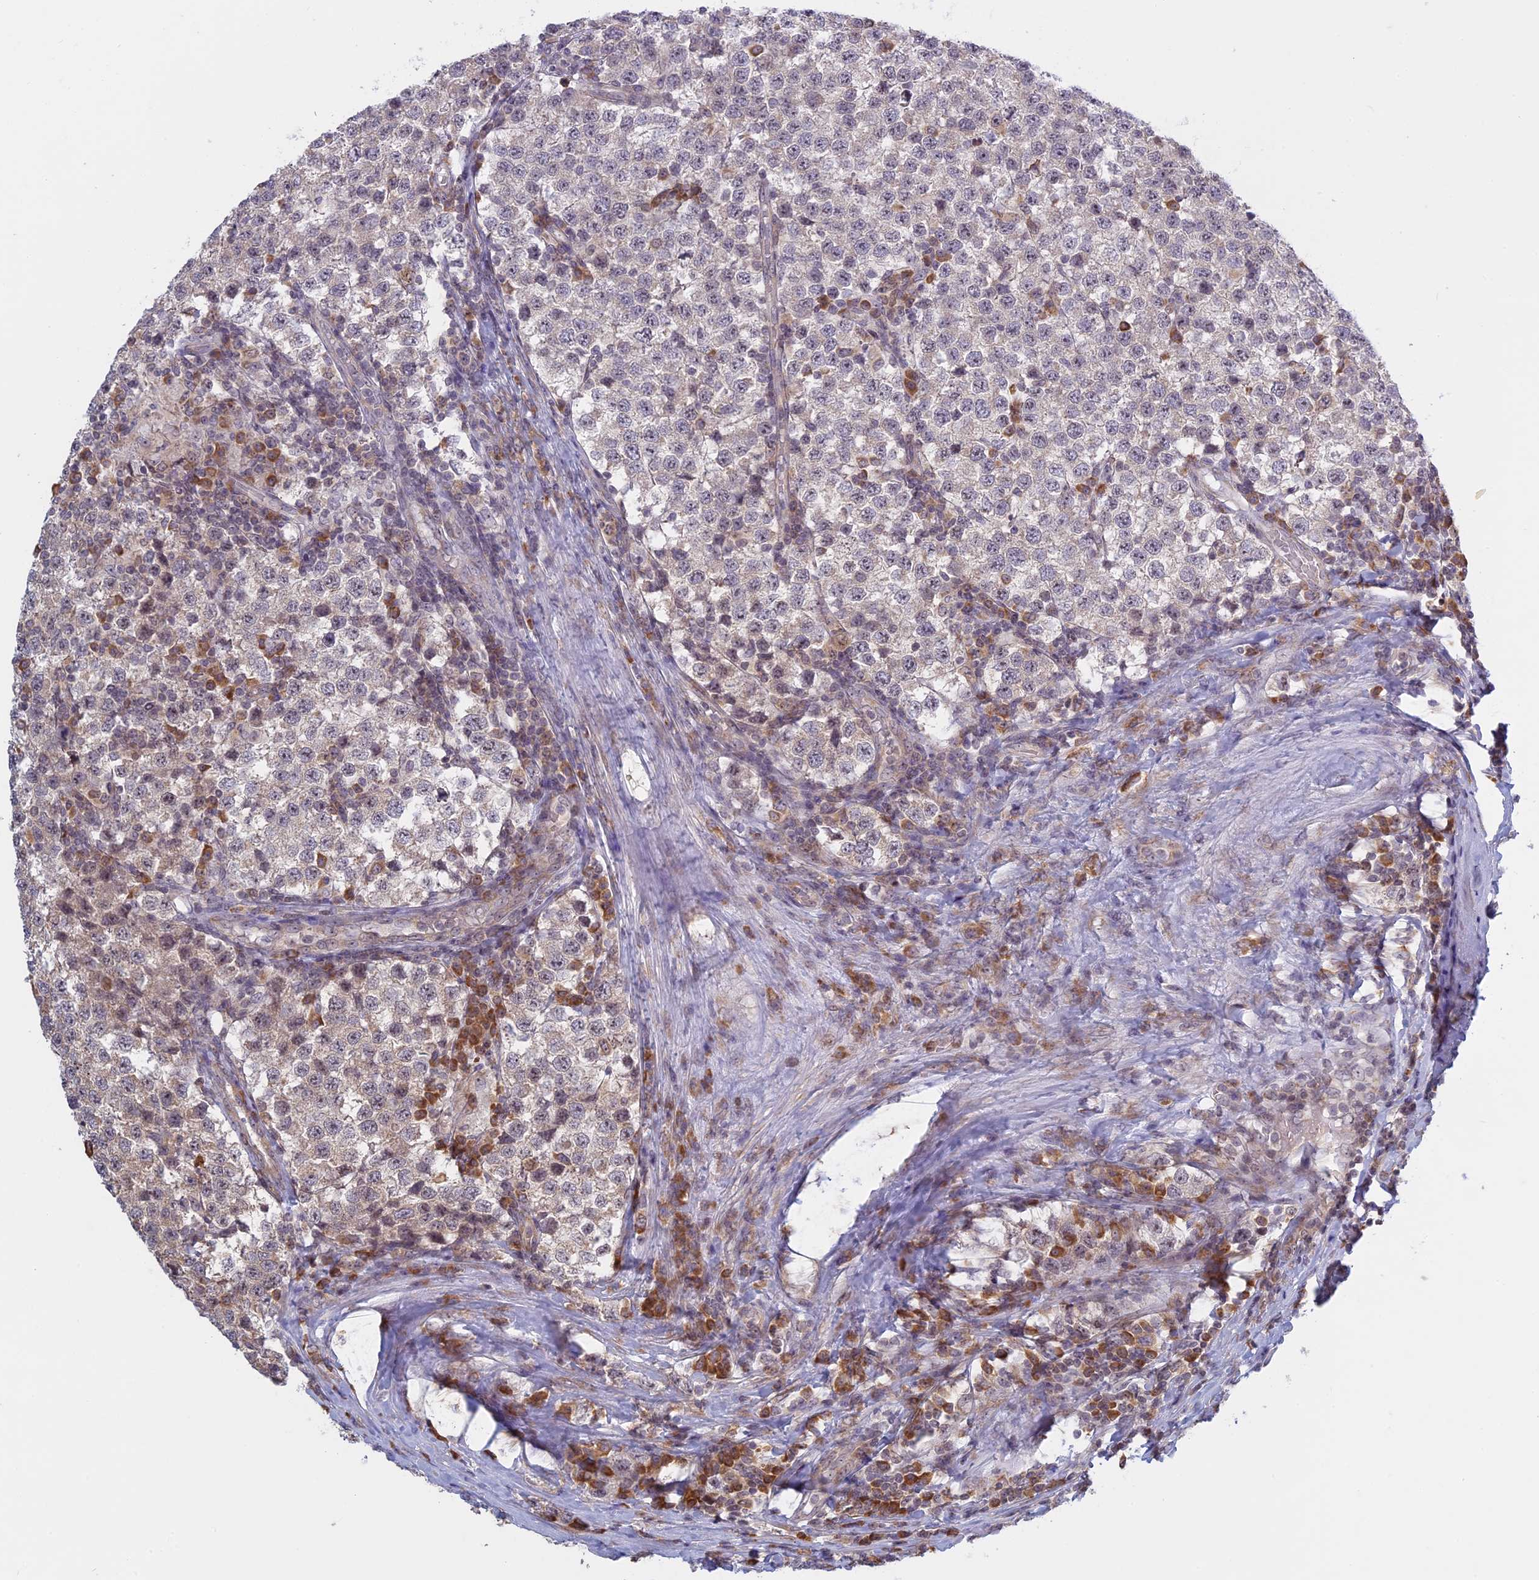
{"staining": {"intensity": "negative", "quantity": "none", "location": "none"}, "tissue": "testis cancer", "cell_type": "Tumor cells", "image_type": "cancer", "snomed": [{"axis": "morphology", "description": "Seminoma, NOS"}, {"axis": "topography", "description": "Testis"}], "caption": "Immunohistochemistry (IHC) of testis seminoma reveals no positivity in tumor cells.", "gene": "RPS19BP1", "patient": {"sex": "male", "age": 34}}